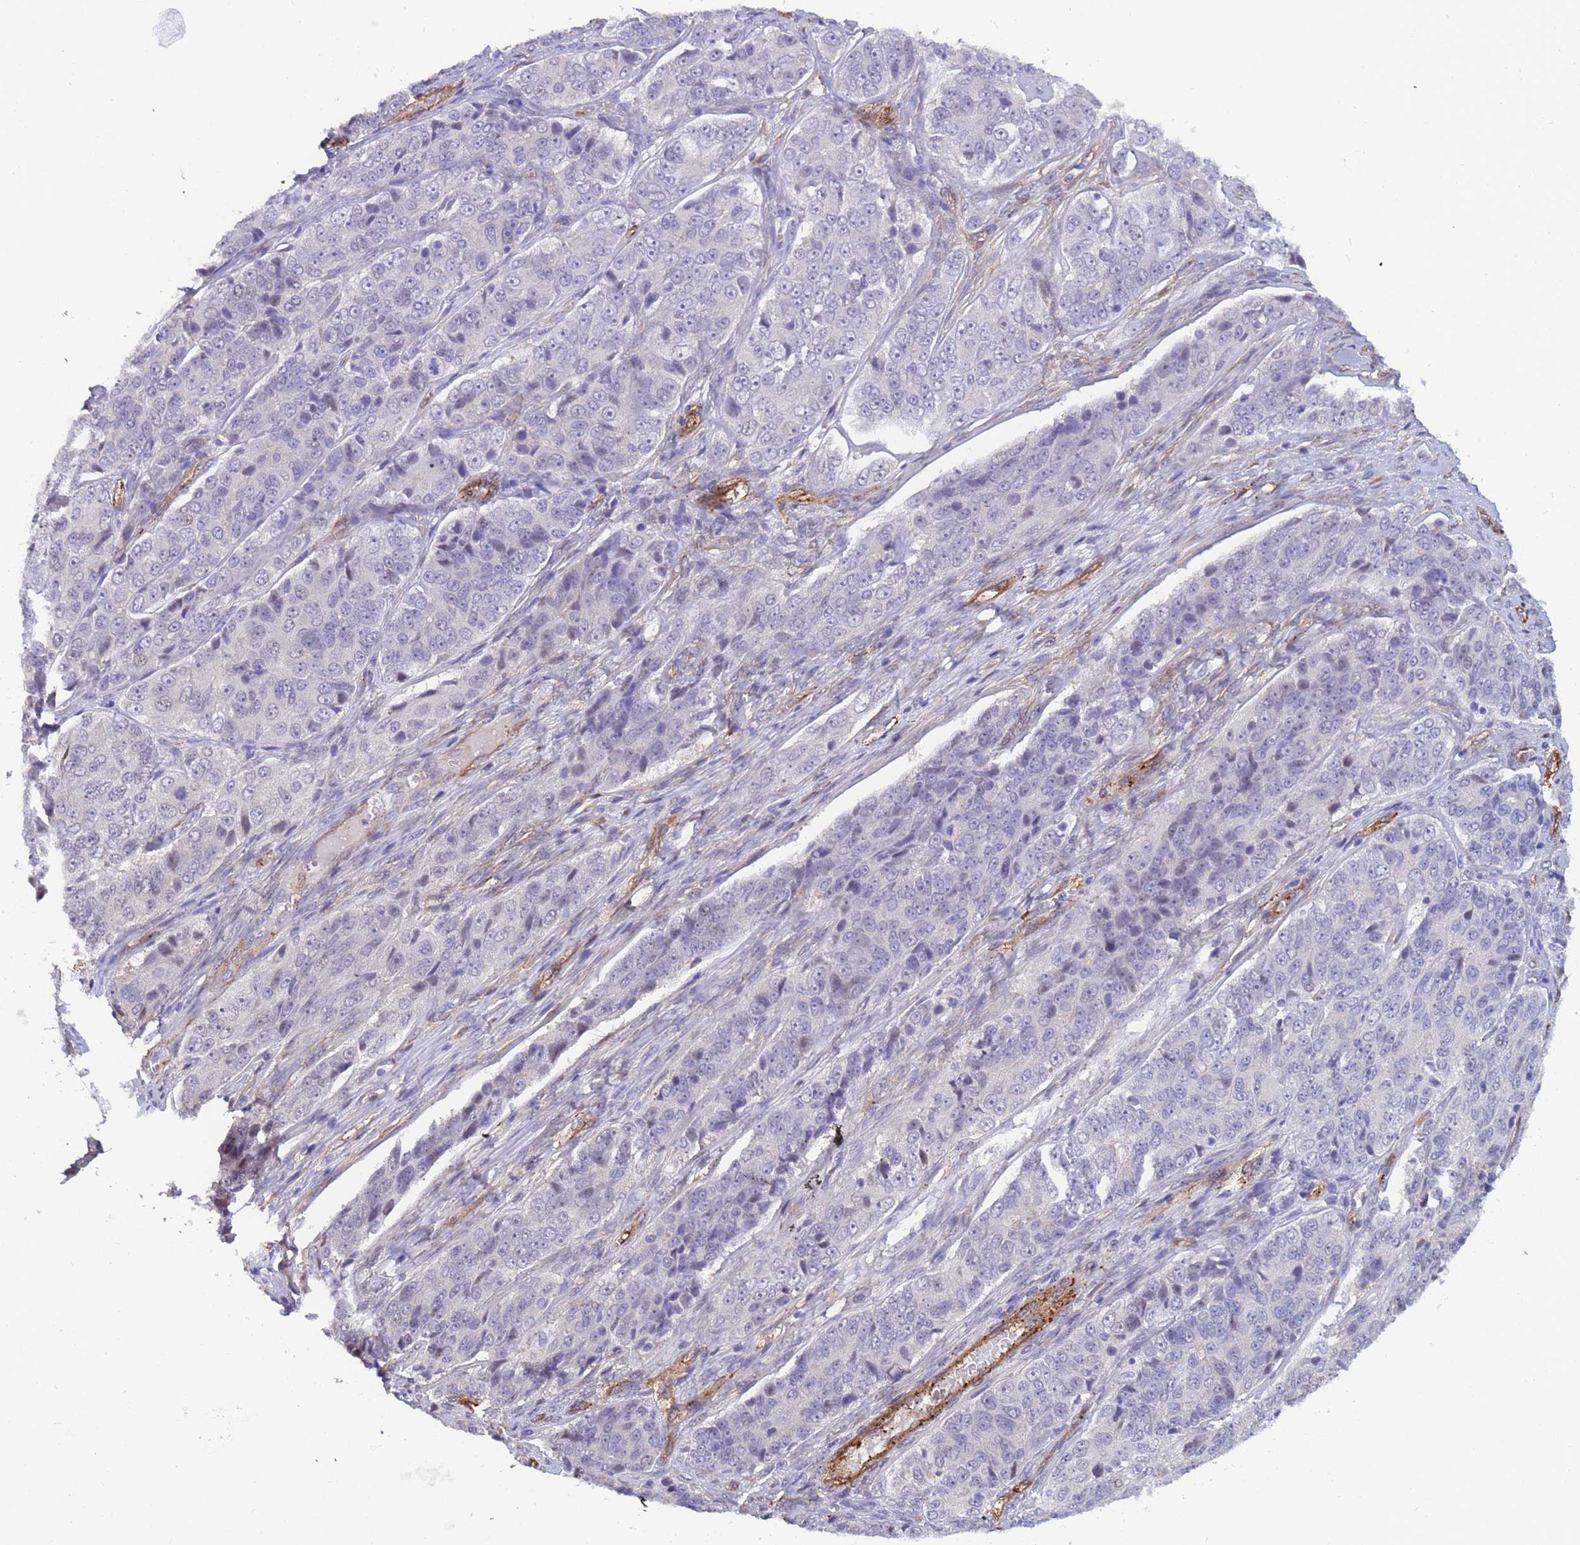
{"staining": {"intensity": "negative", "quantity": "none", "location": "none"}, "tissue": "ovarian cancer", "cell_type": "Tumor cells", "image_type": "cancer", "snomed": [{"axis": "morphology", "description": "Carcinoma, endometroid"}, {"axis": "topography", "description": "Ovary"}], "caption": "Ovarian endometroid carcinoma was stained to show a protein in brown. There is no significant expression in tumor cells.", "gene": "EHD2", "patient": {"sex": "female", "age": 51}}